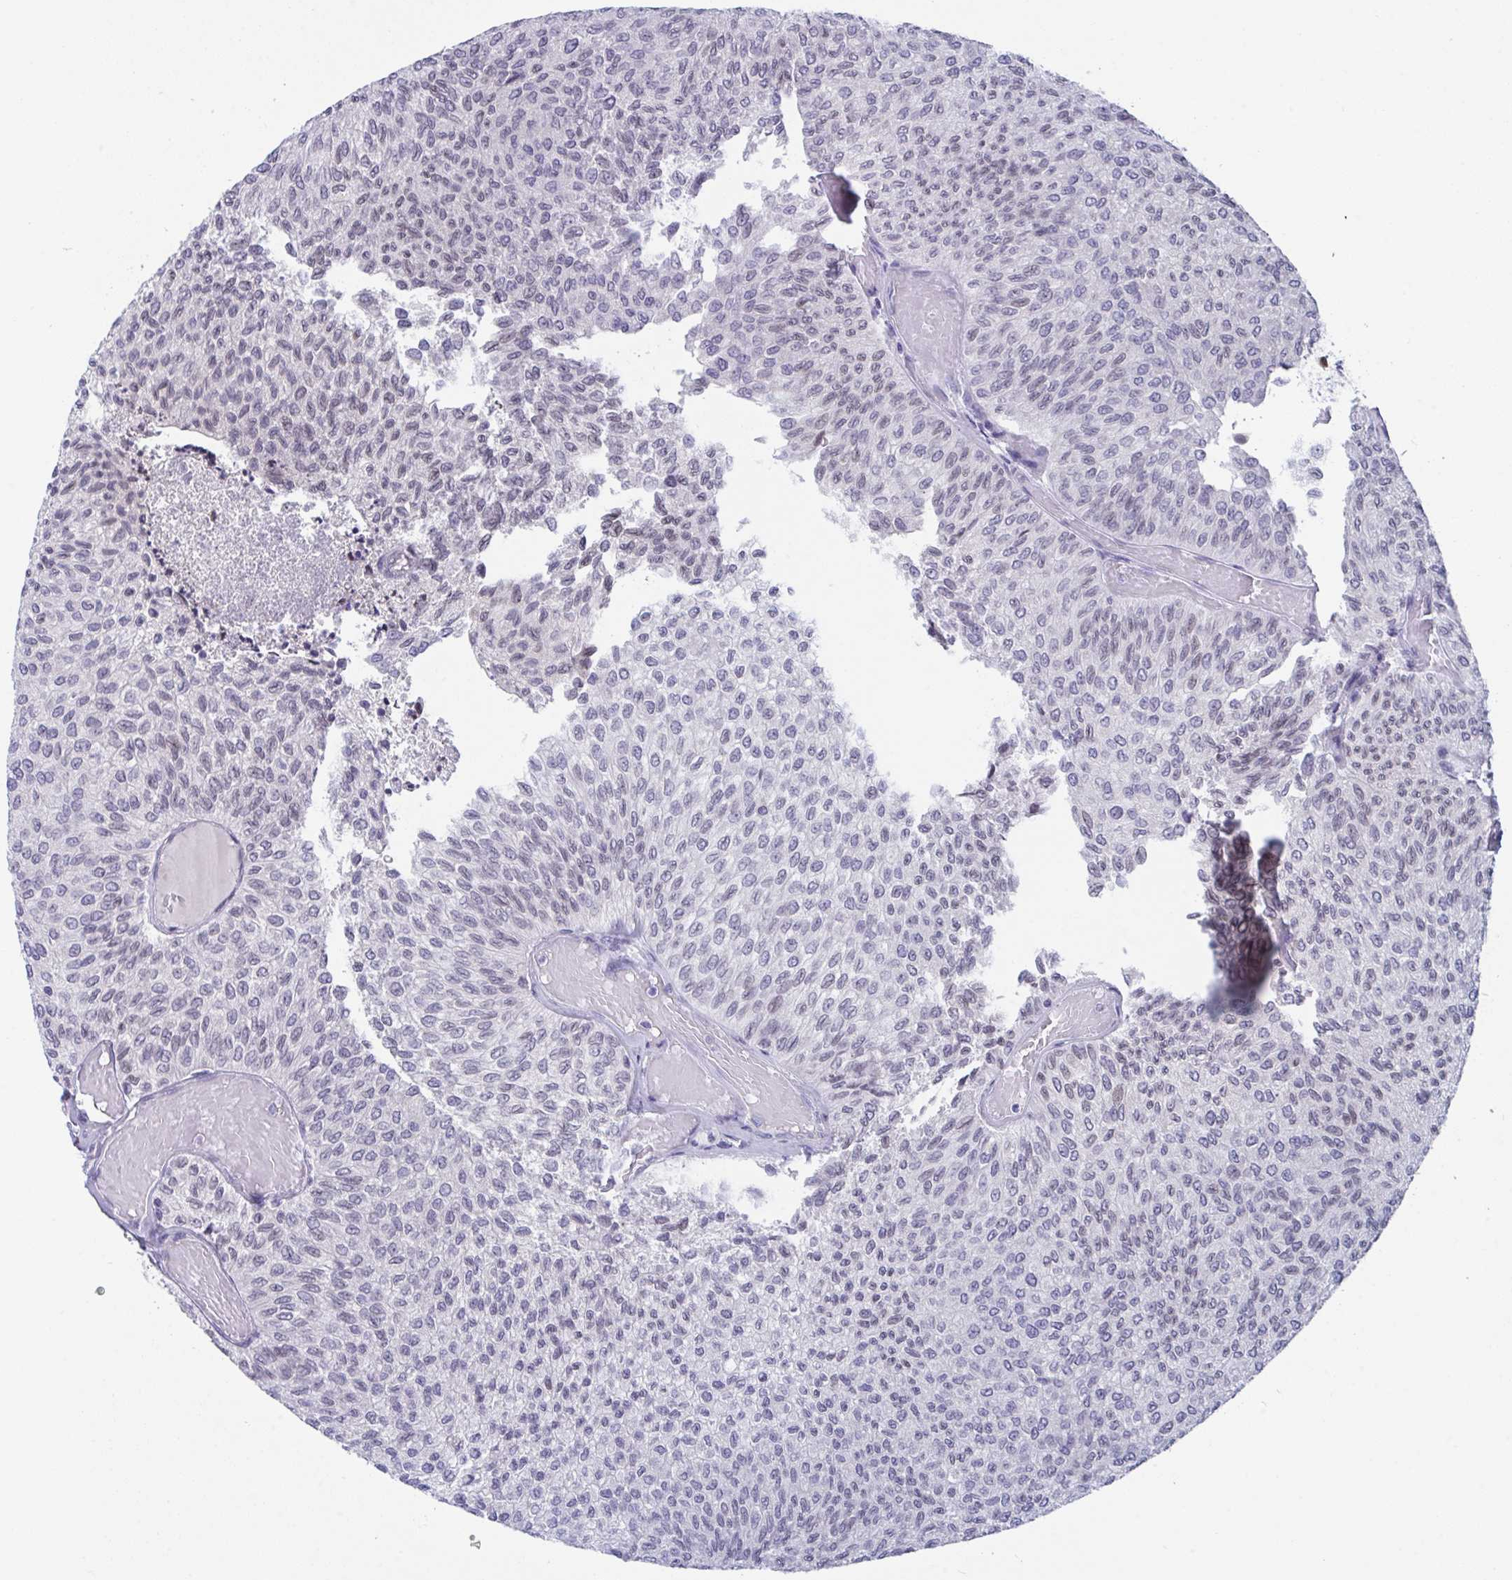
{"staining": {"intensity": "weak", "quantity": "25%-75%", "location": "nuclear"}, "tissue": "urothelial cancer", "cell_type": "Tumor cells", "image_type": "cancer", "snomed": [{"axis": "morphology", "description": "Urothelial carcinoma, Low grade"}, {"axis": "topography", "description": "Urinary bladder"}], "caption": "This histopathology image shows immunohistochemistry (IHC) staining of urothelial cancer, with low weak nuclear staining in approximately 25%-75% of tumor cells.", "gene": "BMAL2", "patient": {"sex": "male", "age": 78}}